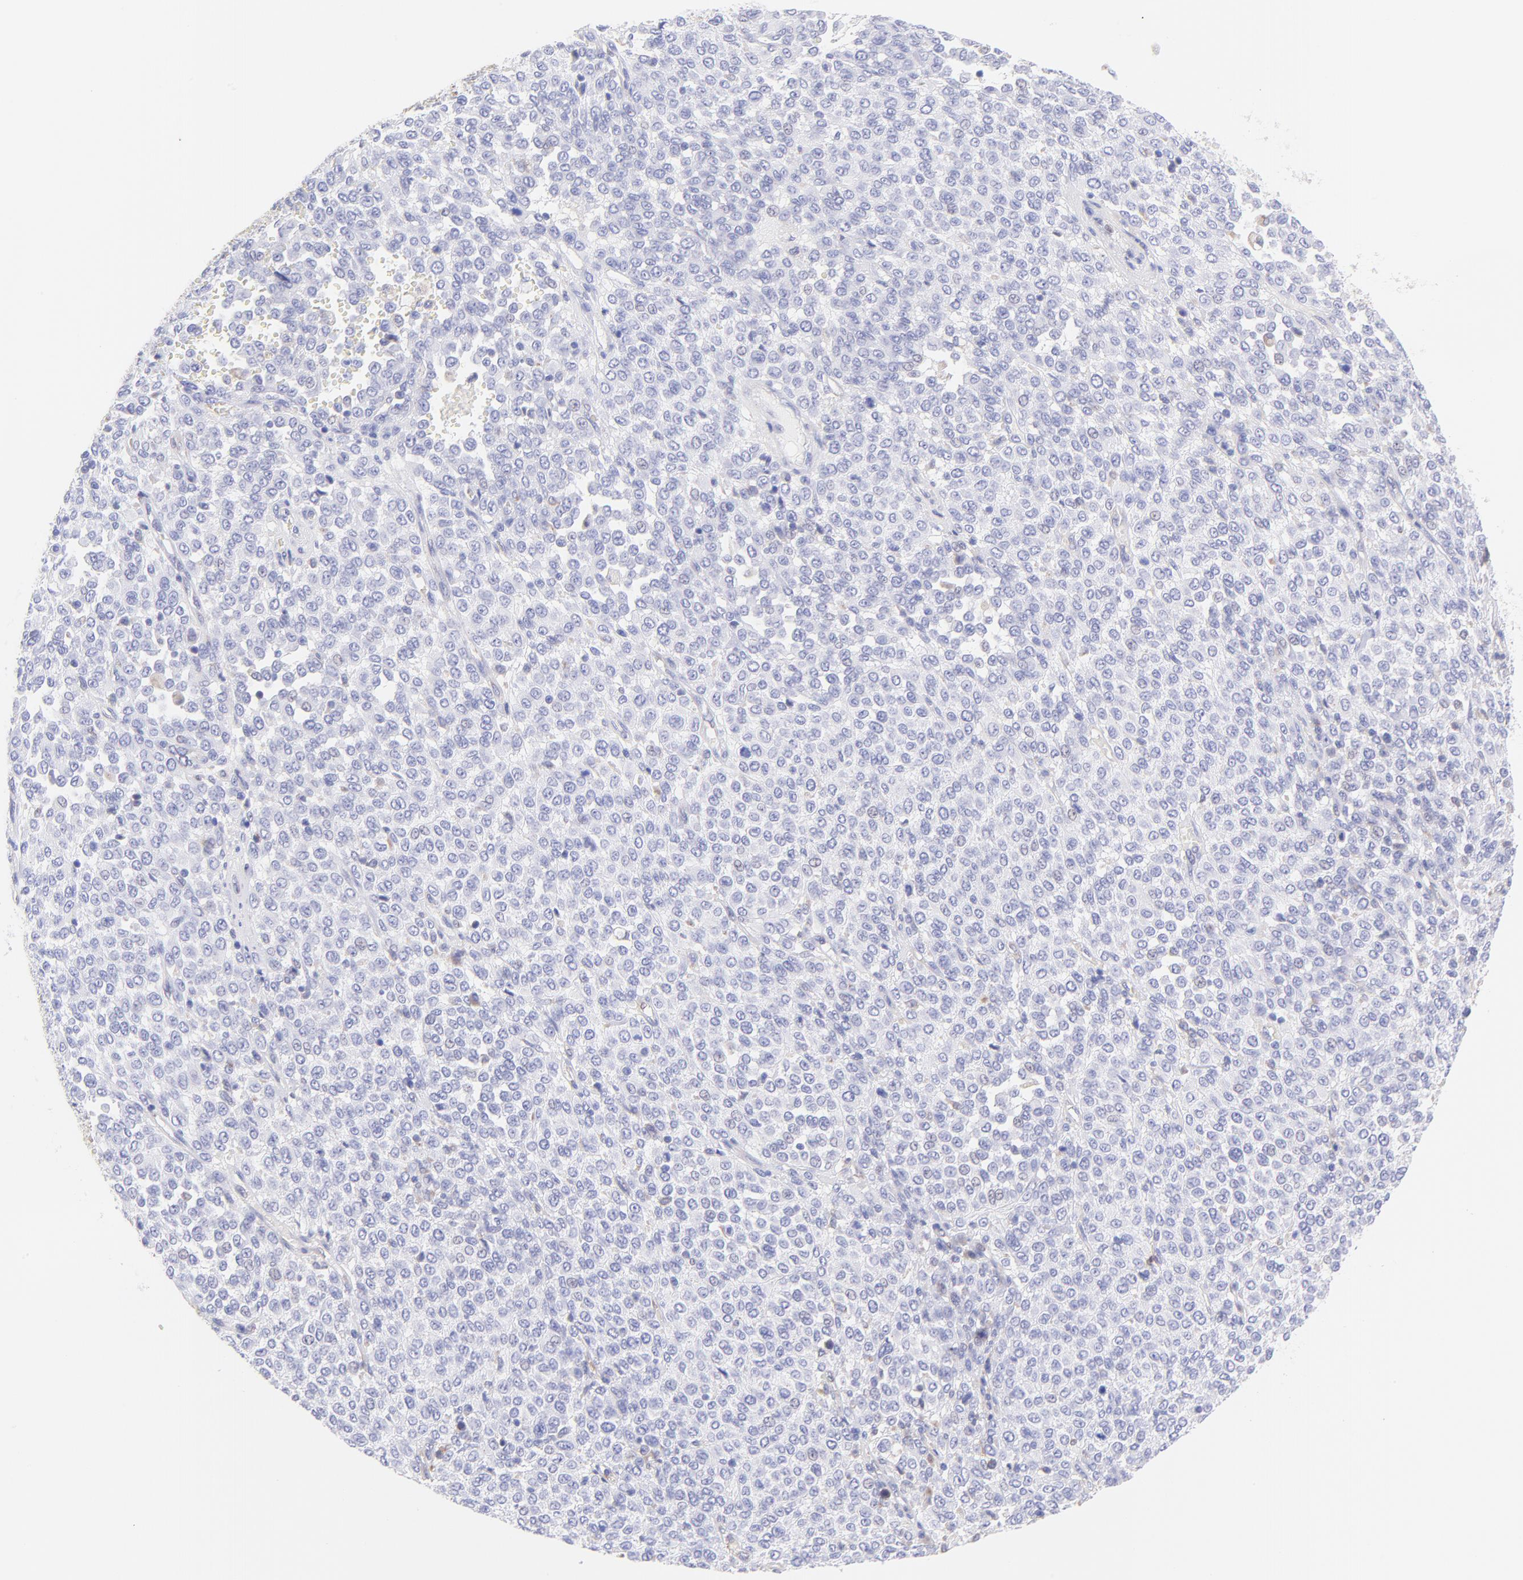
{"staining": {"intensity": "negative", "quantity": "none", "location": "none"}, "tissue": "melanoma", "cell_type": "Tumor cells", "image_type": "cancer", "snomed": [{"axis": "morphology", "description": "Malignant melanoma, Metastatic site"}, {"axis": "topography", "description": "Pancreas"}], "caption": "This is an IHC photomicrograph of malignant melanoma (metastatic site). There is no staining in tumor cells.", "gene": "IRAG2", "patient": {"sex": "female", "age": 30}}